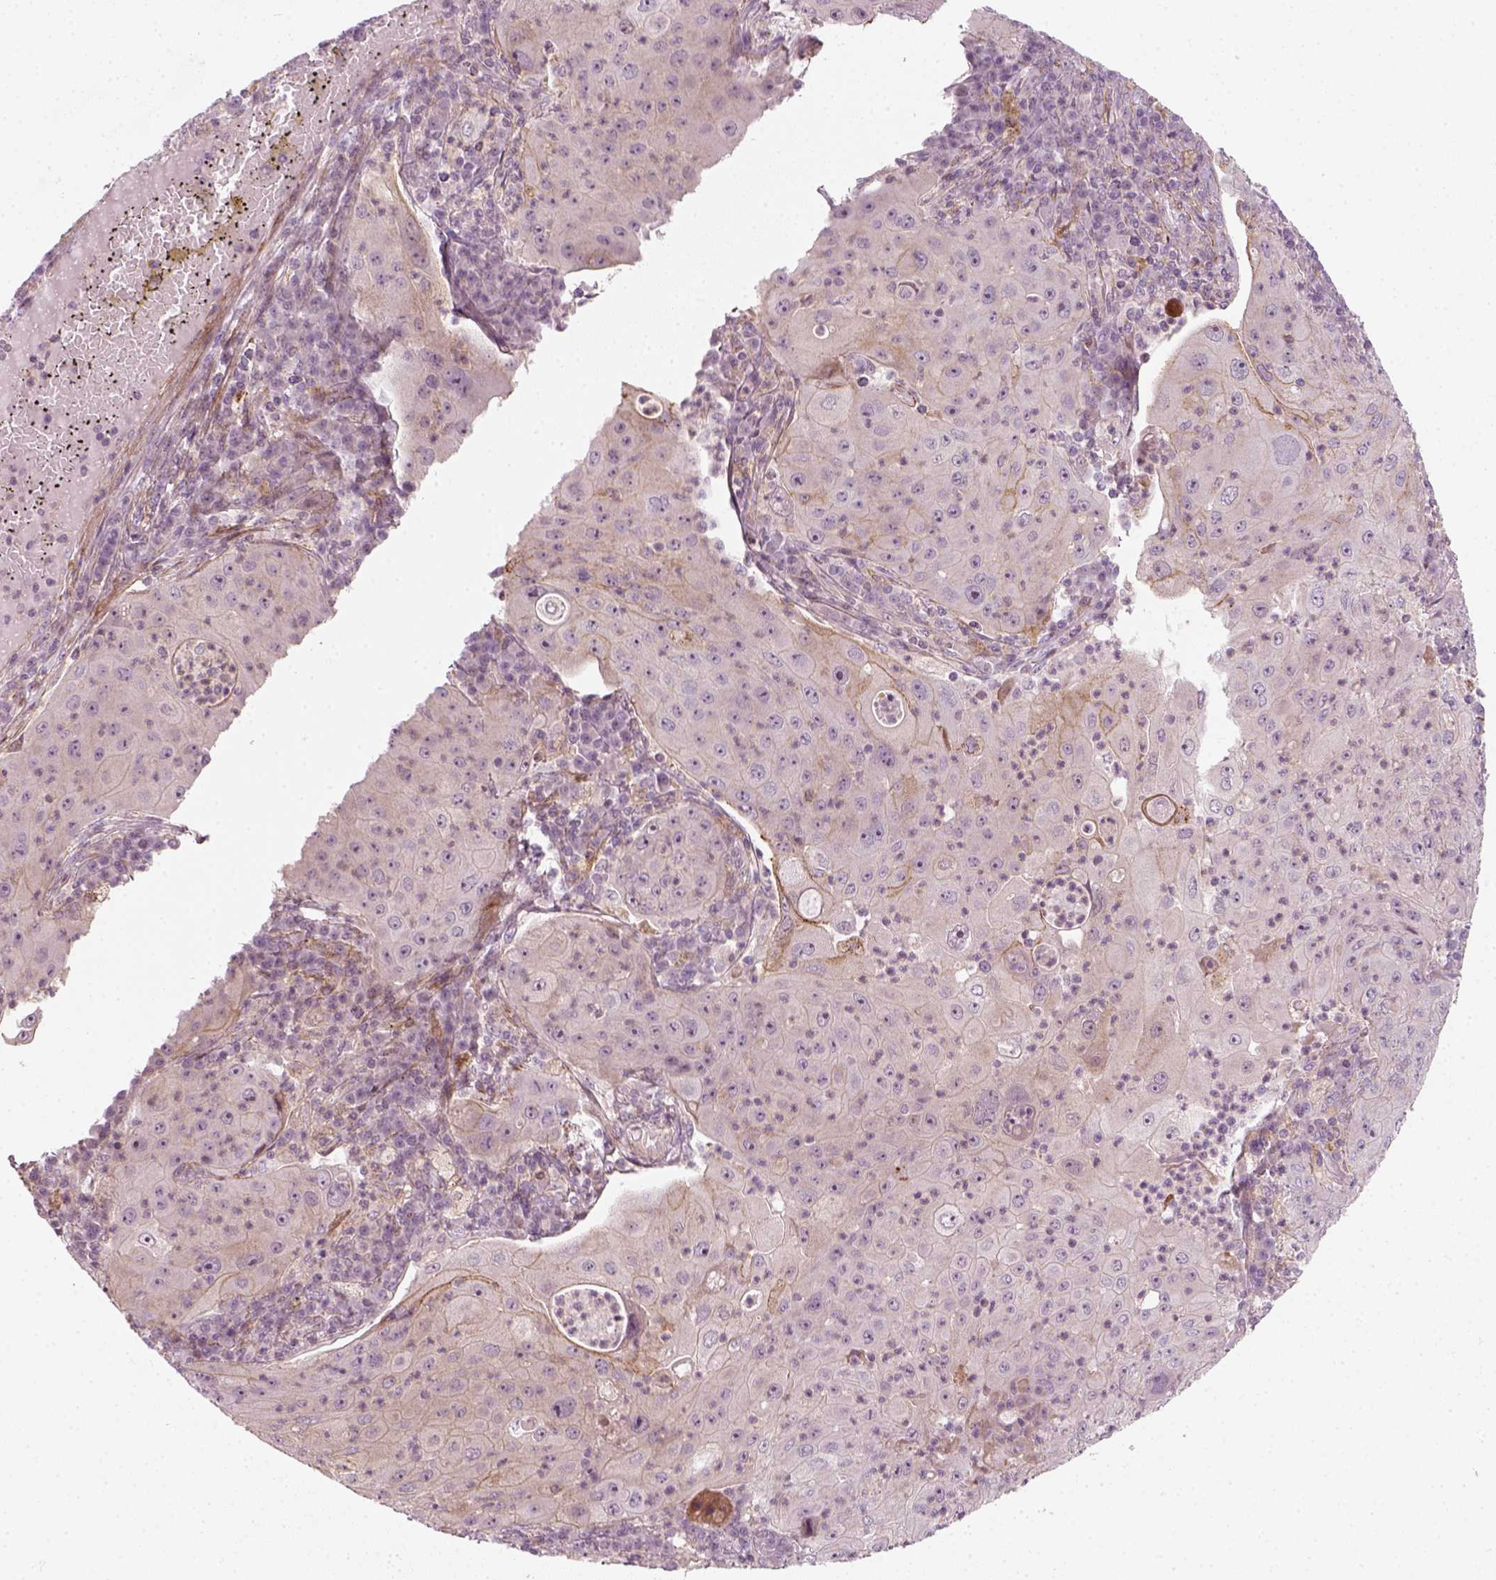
{"staining": {"intensity": "negative", "quantity": "none", "location": "none"}, "tissue": "lung cancer", "cell_type": "Tumor cells", "image_type": "cancer", "snomed": [{"axis": "morphology", "description": "Squamous cell carcinoma, NOS"}, {"axis": "topography", "description": "Lung"}], "caption": "Immunohistochemistry (IHC) of lung cancer demonstrates no staining in tumor cells. (Brightfield microscopy of DAB (3,3'-diaminobenzidine) IHC at high magnification).", "gene": "DNASE1L1", "patient": {"sex": "female", "age": 59}}